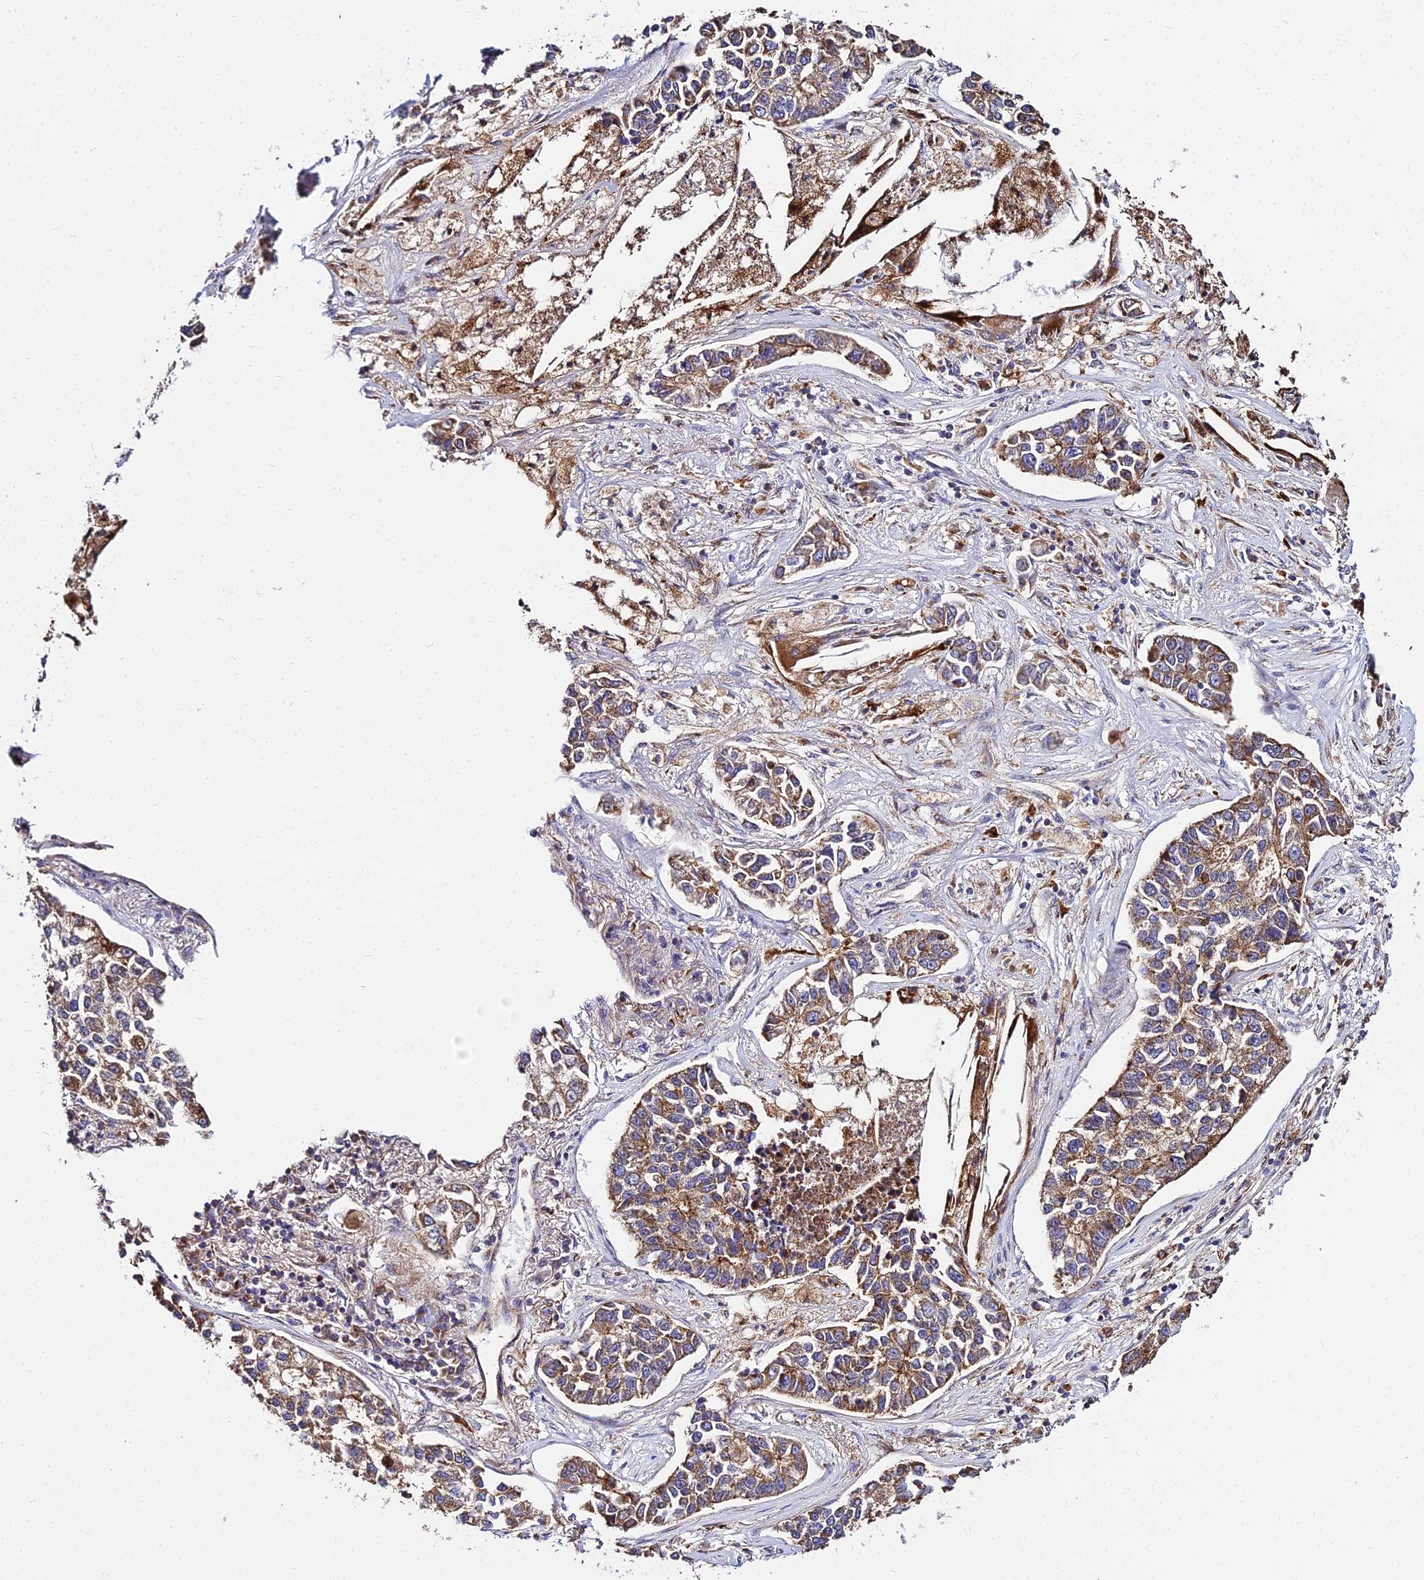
{"staining": {"intensity": "moderate", "quantity": ">75%", "location": "cytoplasmic/membranous"}, "tissue": "lung cancer", "cell_type": "Tumor cells", "image_type": "cancer", "snomed": [{"axis": "morphology", "description": "Adenocarcinoma, NOS"}, {"axis": "topography", "description": "Lung"}], "caption": "Immunohistochemistry (DAB (3,3'-diaminobenzidine)) staining of lung cancer (adenocarcinoma) shows moderate cytoplasmic/membranous protein staining in about >75% of tumor cells.", "gene": "PEX19", "patient": {"sex": "male", "age": 49}}